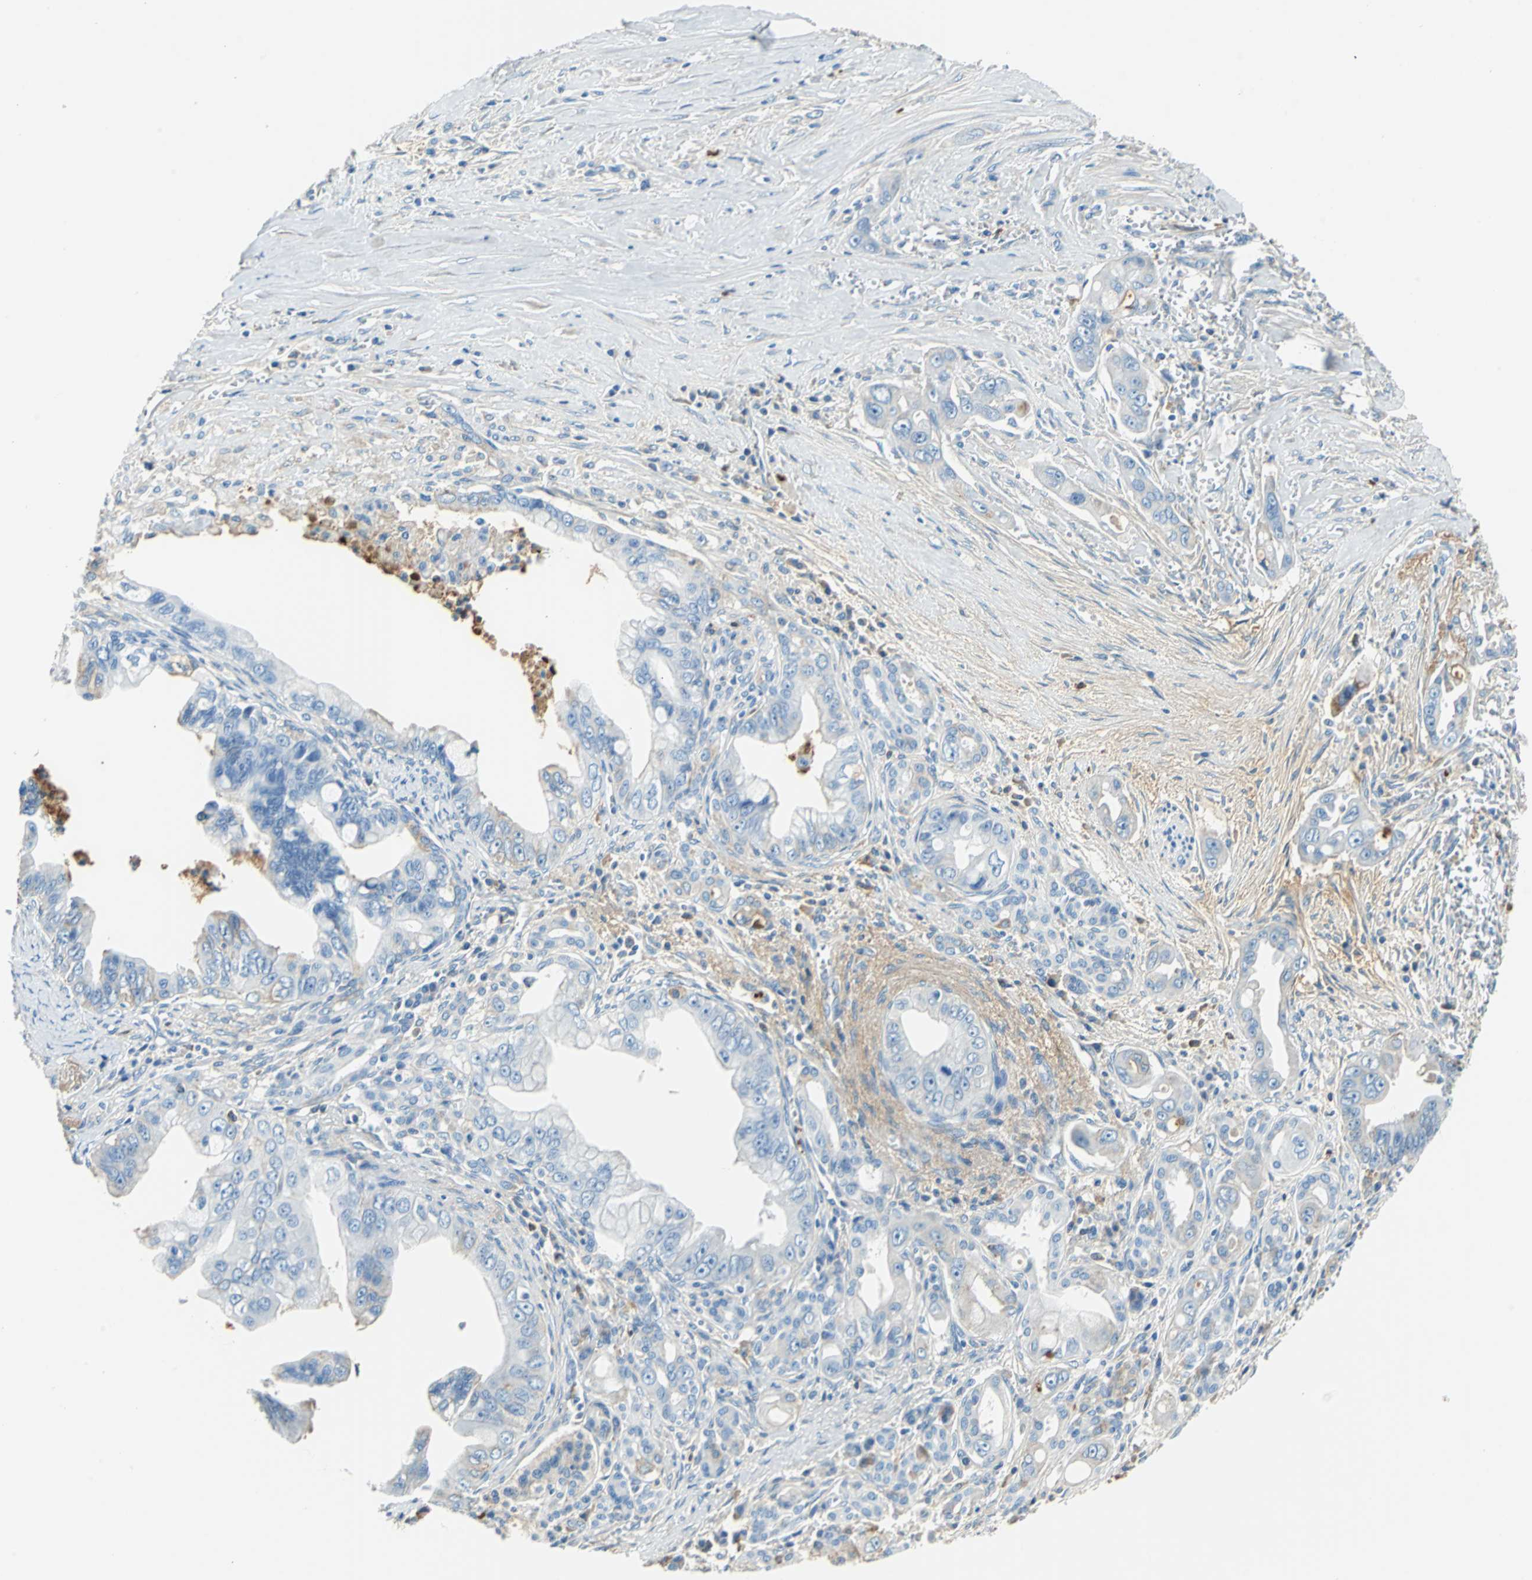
{"staining": {"intensity": "negative", "quantity": "none", "location": "none"}, "tissue": "pancreatic cancer", "cell_type": "Tumor cells", "image_type": "cancer", "snomed": [{"axis": "morphology", "description": "Adenocarcinoma, NOS"}, {"axis": "topography", "description": "Pancreas"}], "caption": "Tumor cells are negative for protein expression in human pancreatic adenocarcinoma.", "gene": "ALB", "patient": {"sex": "male", "age": 59}}